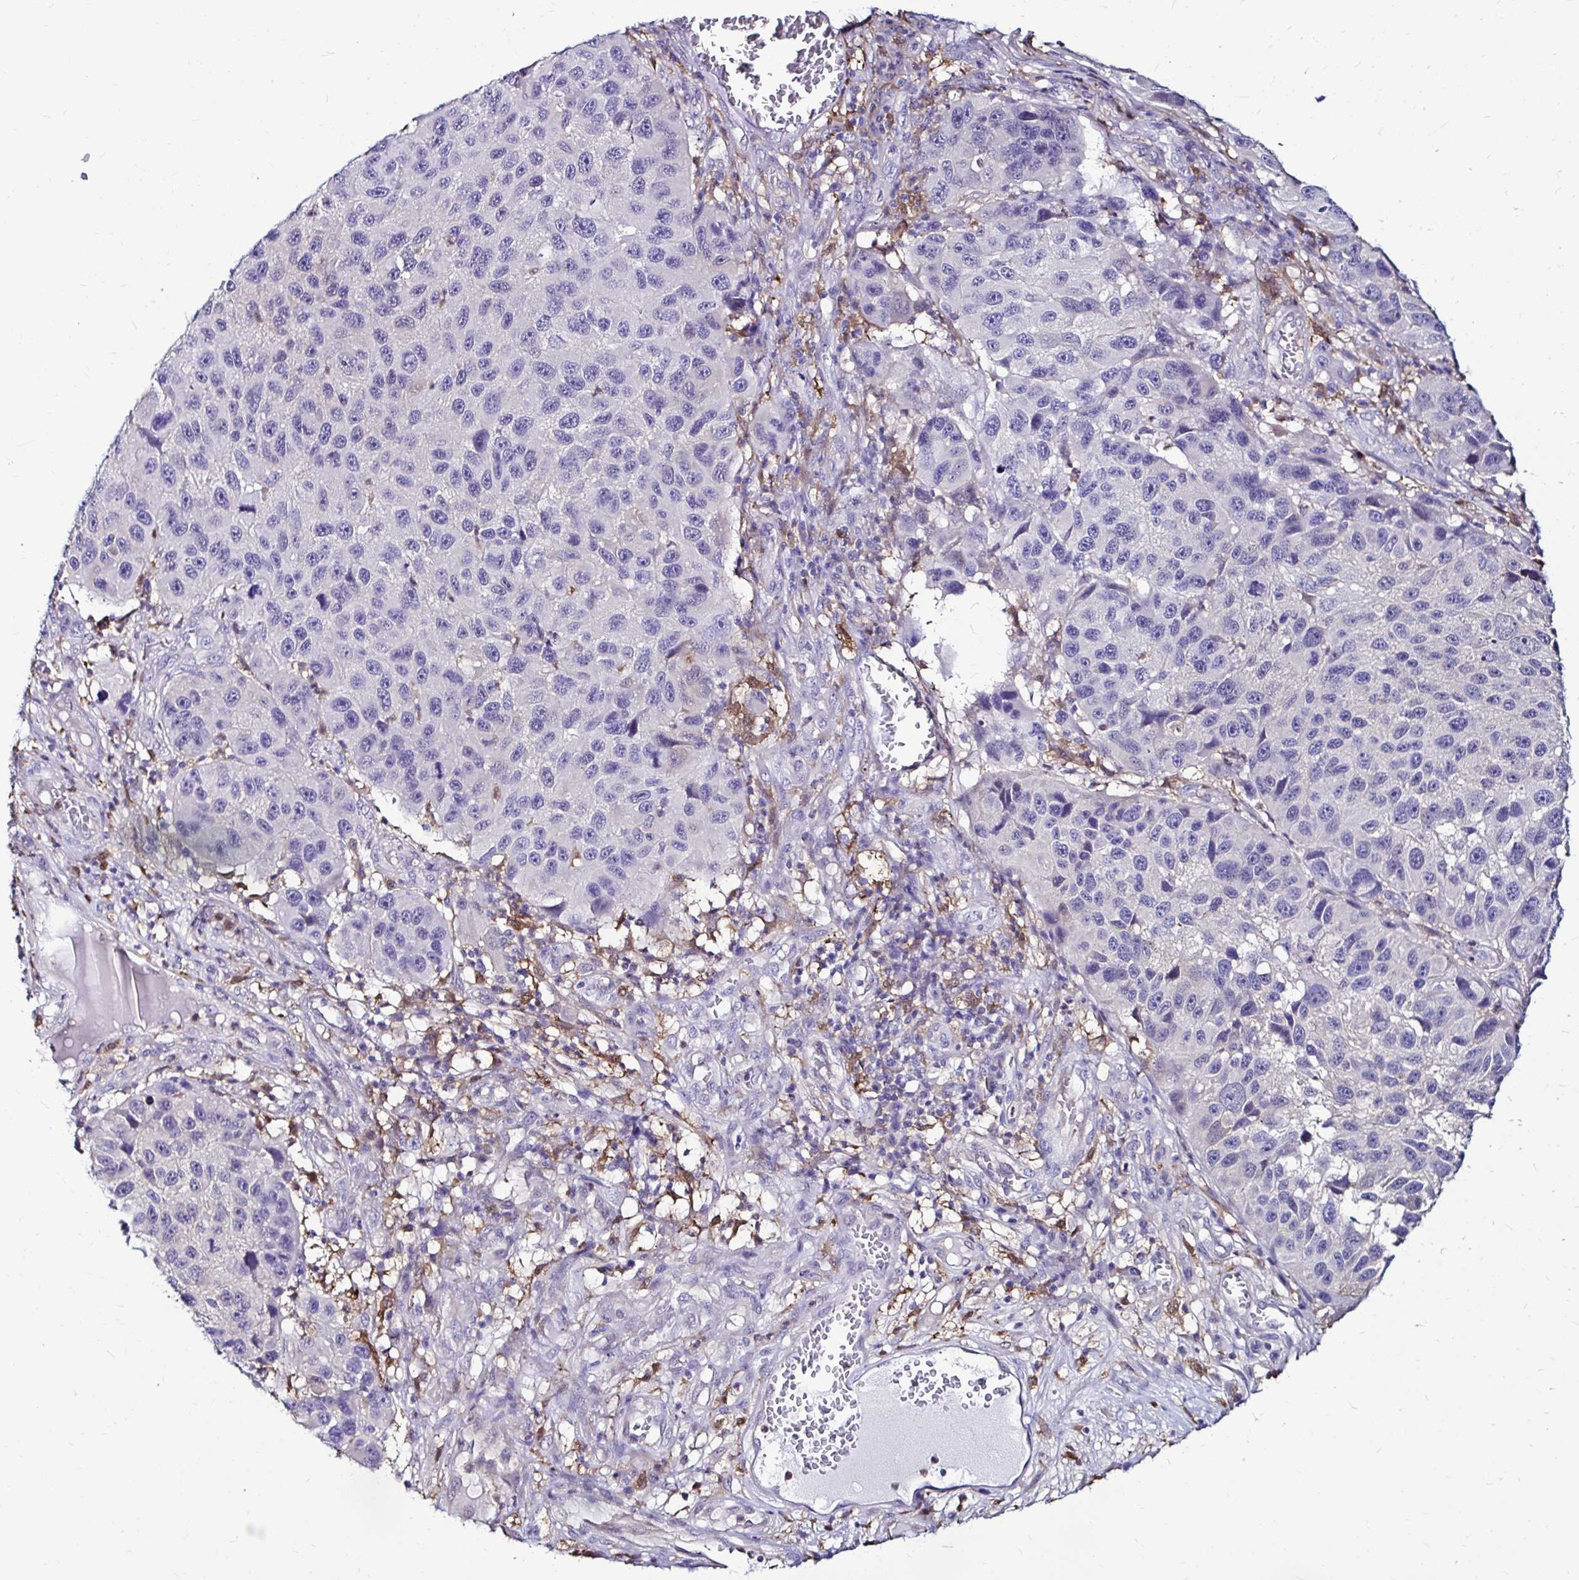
{"staining": {"intensity": "negative", "quantity": "none", "location": "none"}, "tissue": "melanoma", "cell_type": "Tumor cells", "image_type": "cancer", "snomed": [{"axis": "morphology", "description": "Malignant melanoma, NOS"}, {"axis": "topography", "description": "Skin"}], "caption": "This is an immunohistochemistry (IHC) photomicrograph of melanoma. There is no positivity in tumor cells.", "gene": "IDH1", "patient": {"sex": "male", "age": 53}}